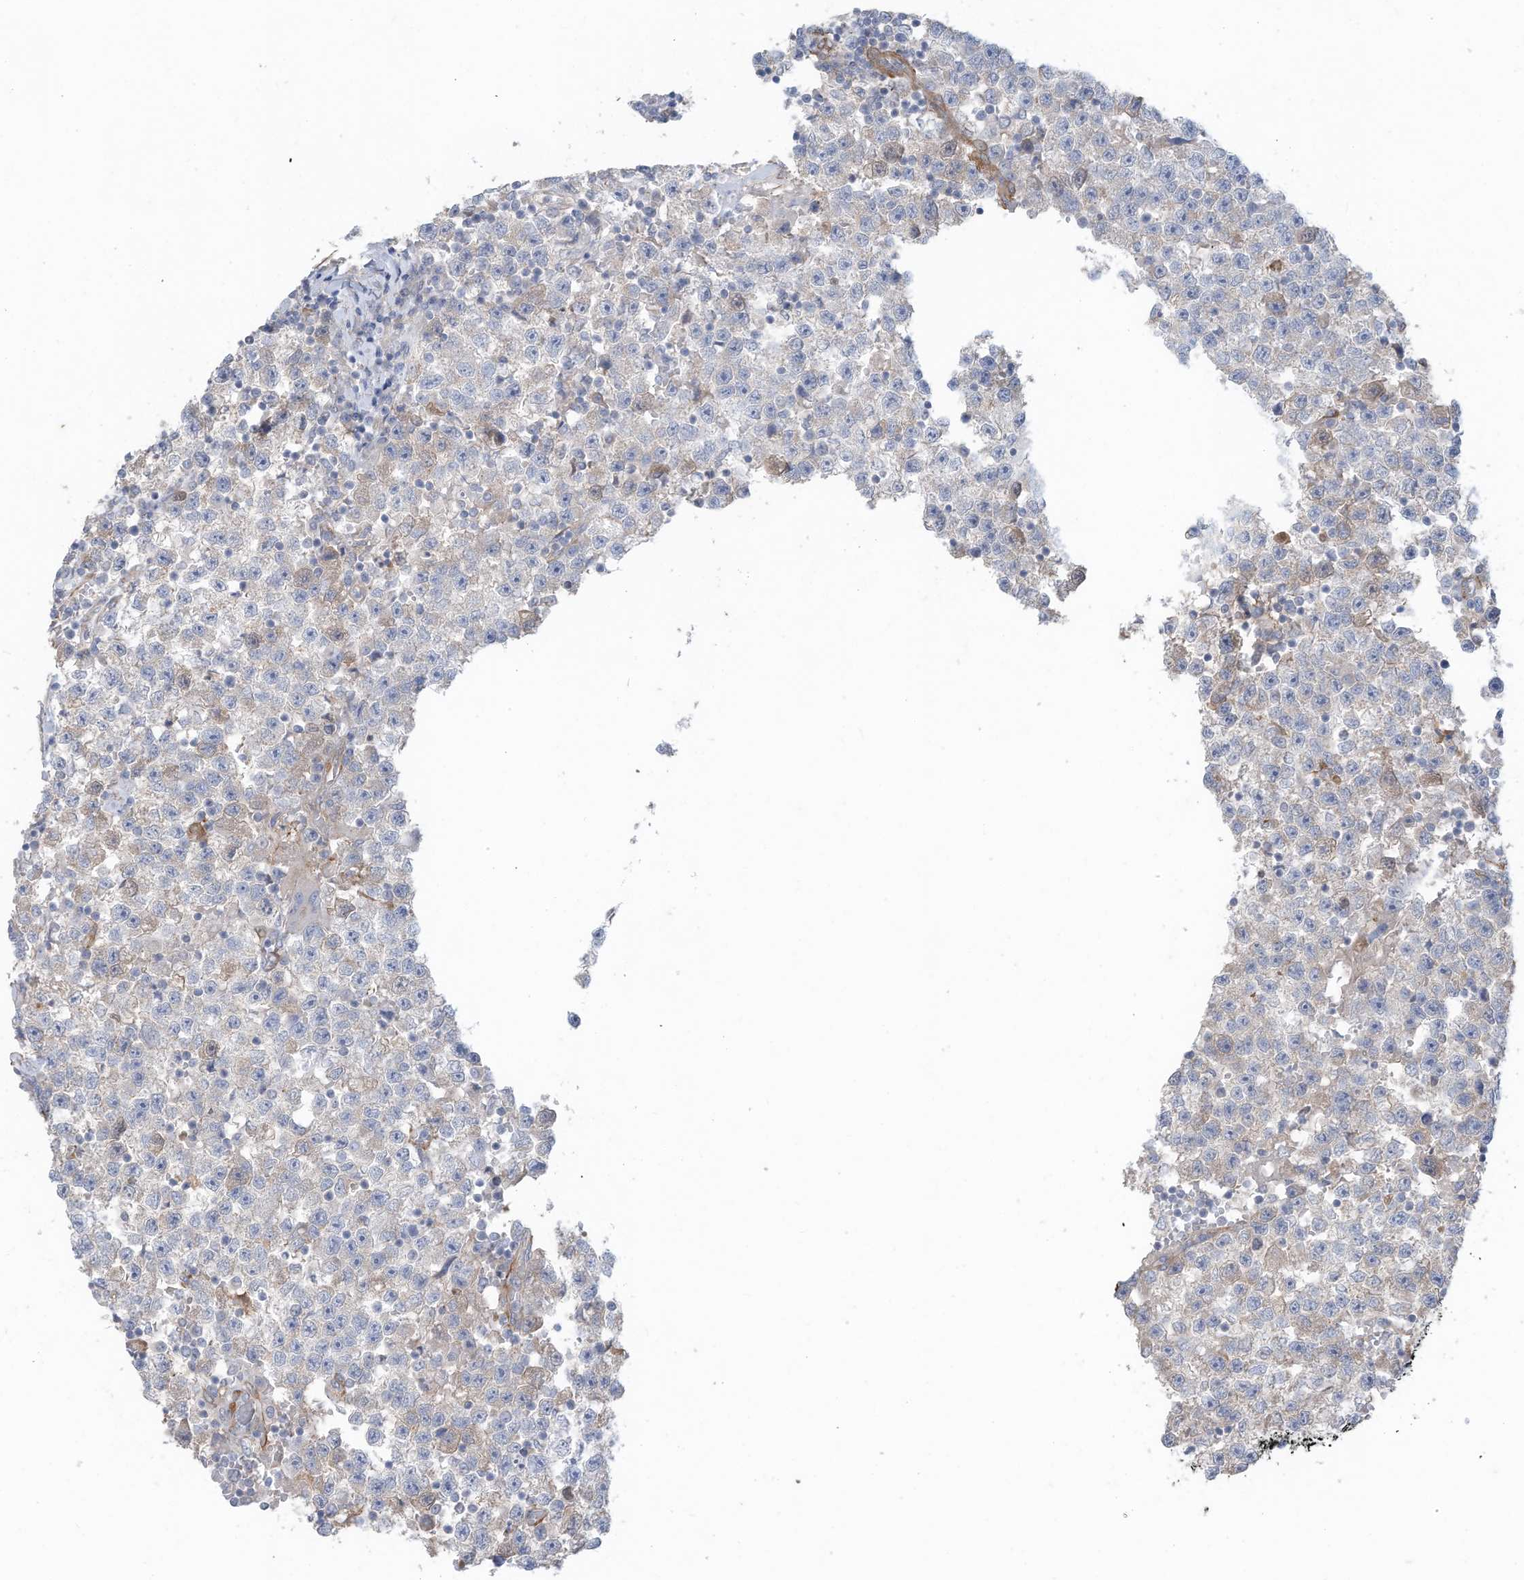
{"staining": {"intensity": "negative", "quantity": "none", "location": "none"}, "tissue": "testis cancer", "cell_type": "Tumor cells", "image_type": "cancer", "snomed": [{"axis": "morphology", "description": "Seminoma, NOS"}, {"axis": "topography", "description": "Testis"}], "caption": "A high-resolution image shows immunohistochemistry (IHC) staining of testis seminoma, which demonstrates no significant expression in tumor cells.", "gene": "SLC17A7", "patient": {"sex": "male", "age": 22}}